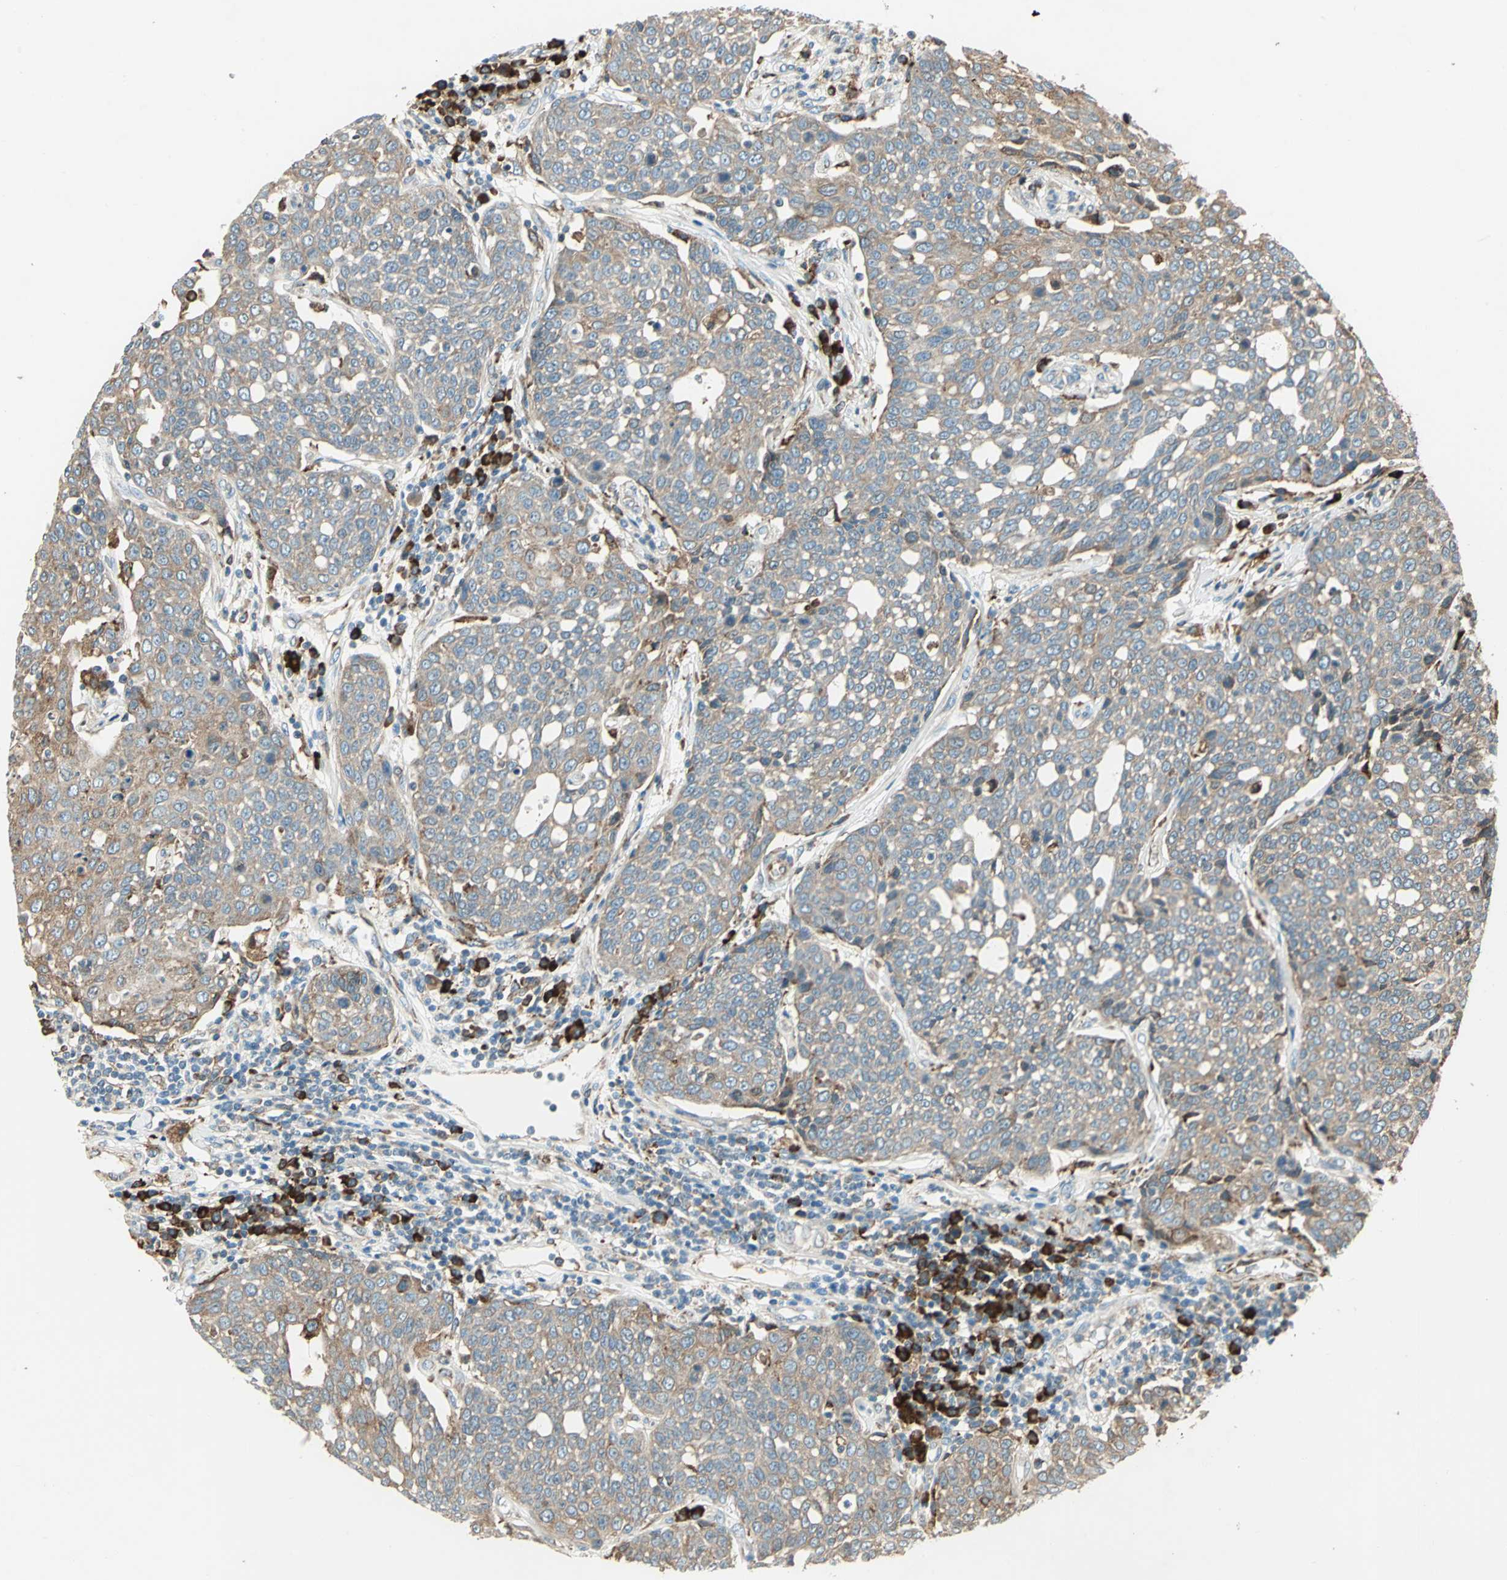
{"staining": {"intensity": "moderate", "quantity": ">75%", "location": "cytoplasmic/membranous"}, "tissue": "cervical cancer", "cell_type": "Tumor cells", "image_type": "cancer", "snomed": [{"axis": "morphology", "description": "Squamous cell carcinoma, NOS"}, {"axis": "topography", "description": "Cervix"}], "caption": "Squamous cell carcinoma (cervical) stained with DAB (3,3'-diaminobenzidine) IHC exhibits medium levels of moderate cytoplasmic/membranous positivity in about >75% of tumor cells.", "gene": "PDIA4", "patient": {"sex": "female", "age": 34}}